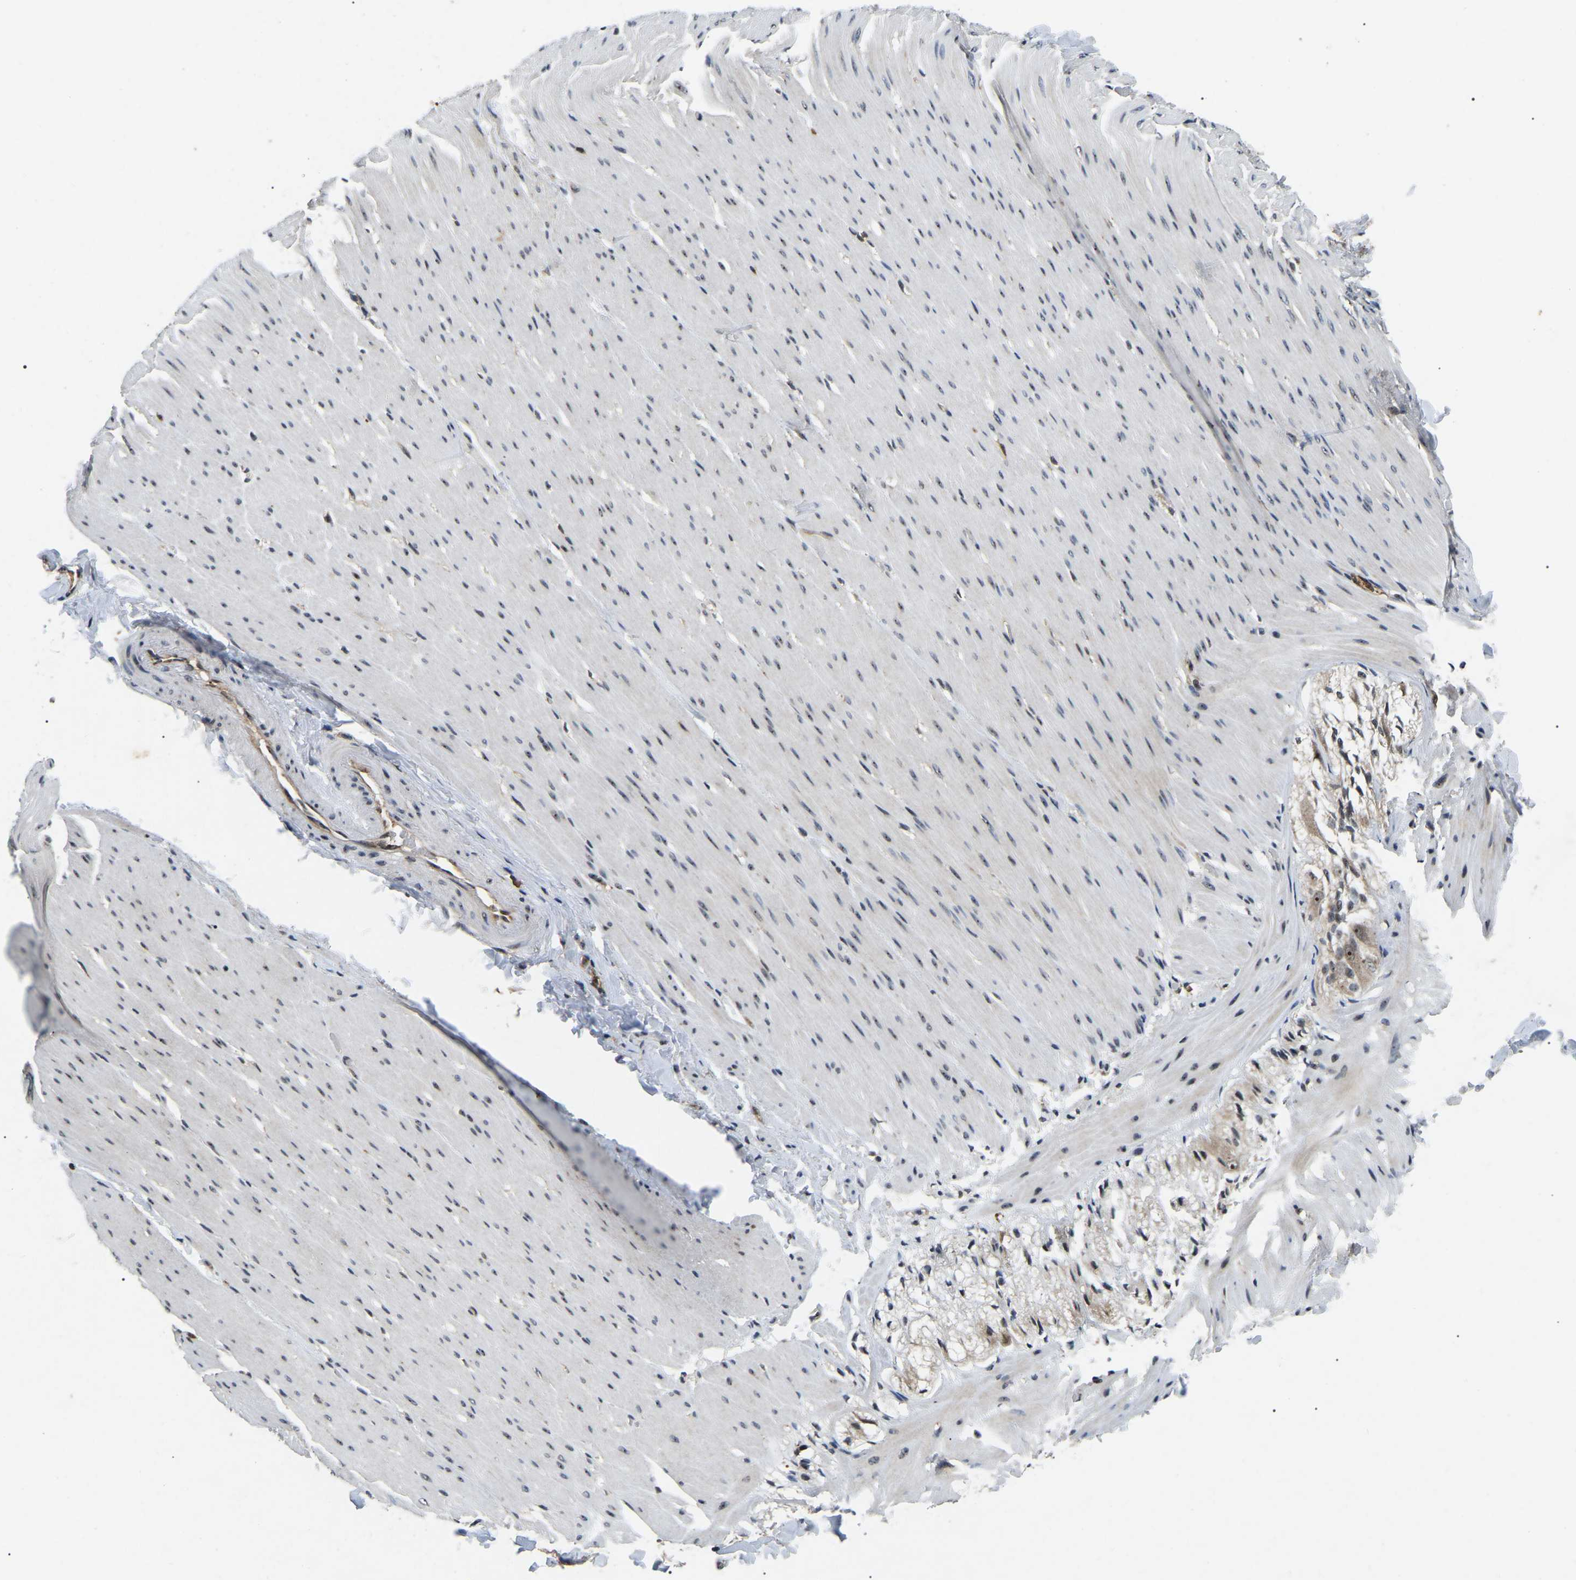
{"staining": {"intensity": "weak", "quantity": "25%-75%", "location": "nuclear"}, "tissue": "smooth muscle", "cell_type": "Smooth muscle cells", "image_type": "normal", "snomed": [{"axis": "morphology", "description": "Normal tissue, NOS"}, {"axis": "topography", "description": "Smooth muscle"}, {"axis": "topography", "description": "Colon"}], "caption": "IHC of unremarkable human smooth muscle demonstrates low levels of weak nuclear positivity in approximately 25%-75% of smooth muscle cells. Using DAB (3,3'-diaminobenzidine) (brown) and hematoxylin (blue) stains, captured at high magnification using brightfield microscopy.", "gene": "RBM28", "patient": {"sex": "male", "age": 67}}